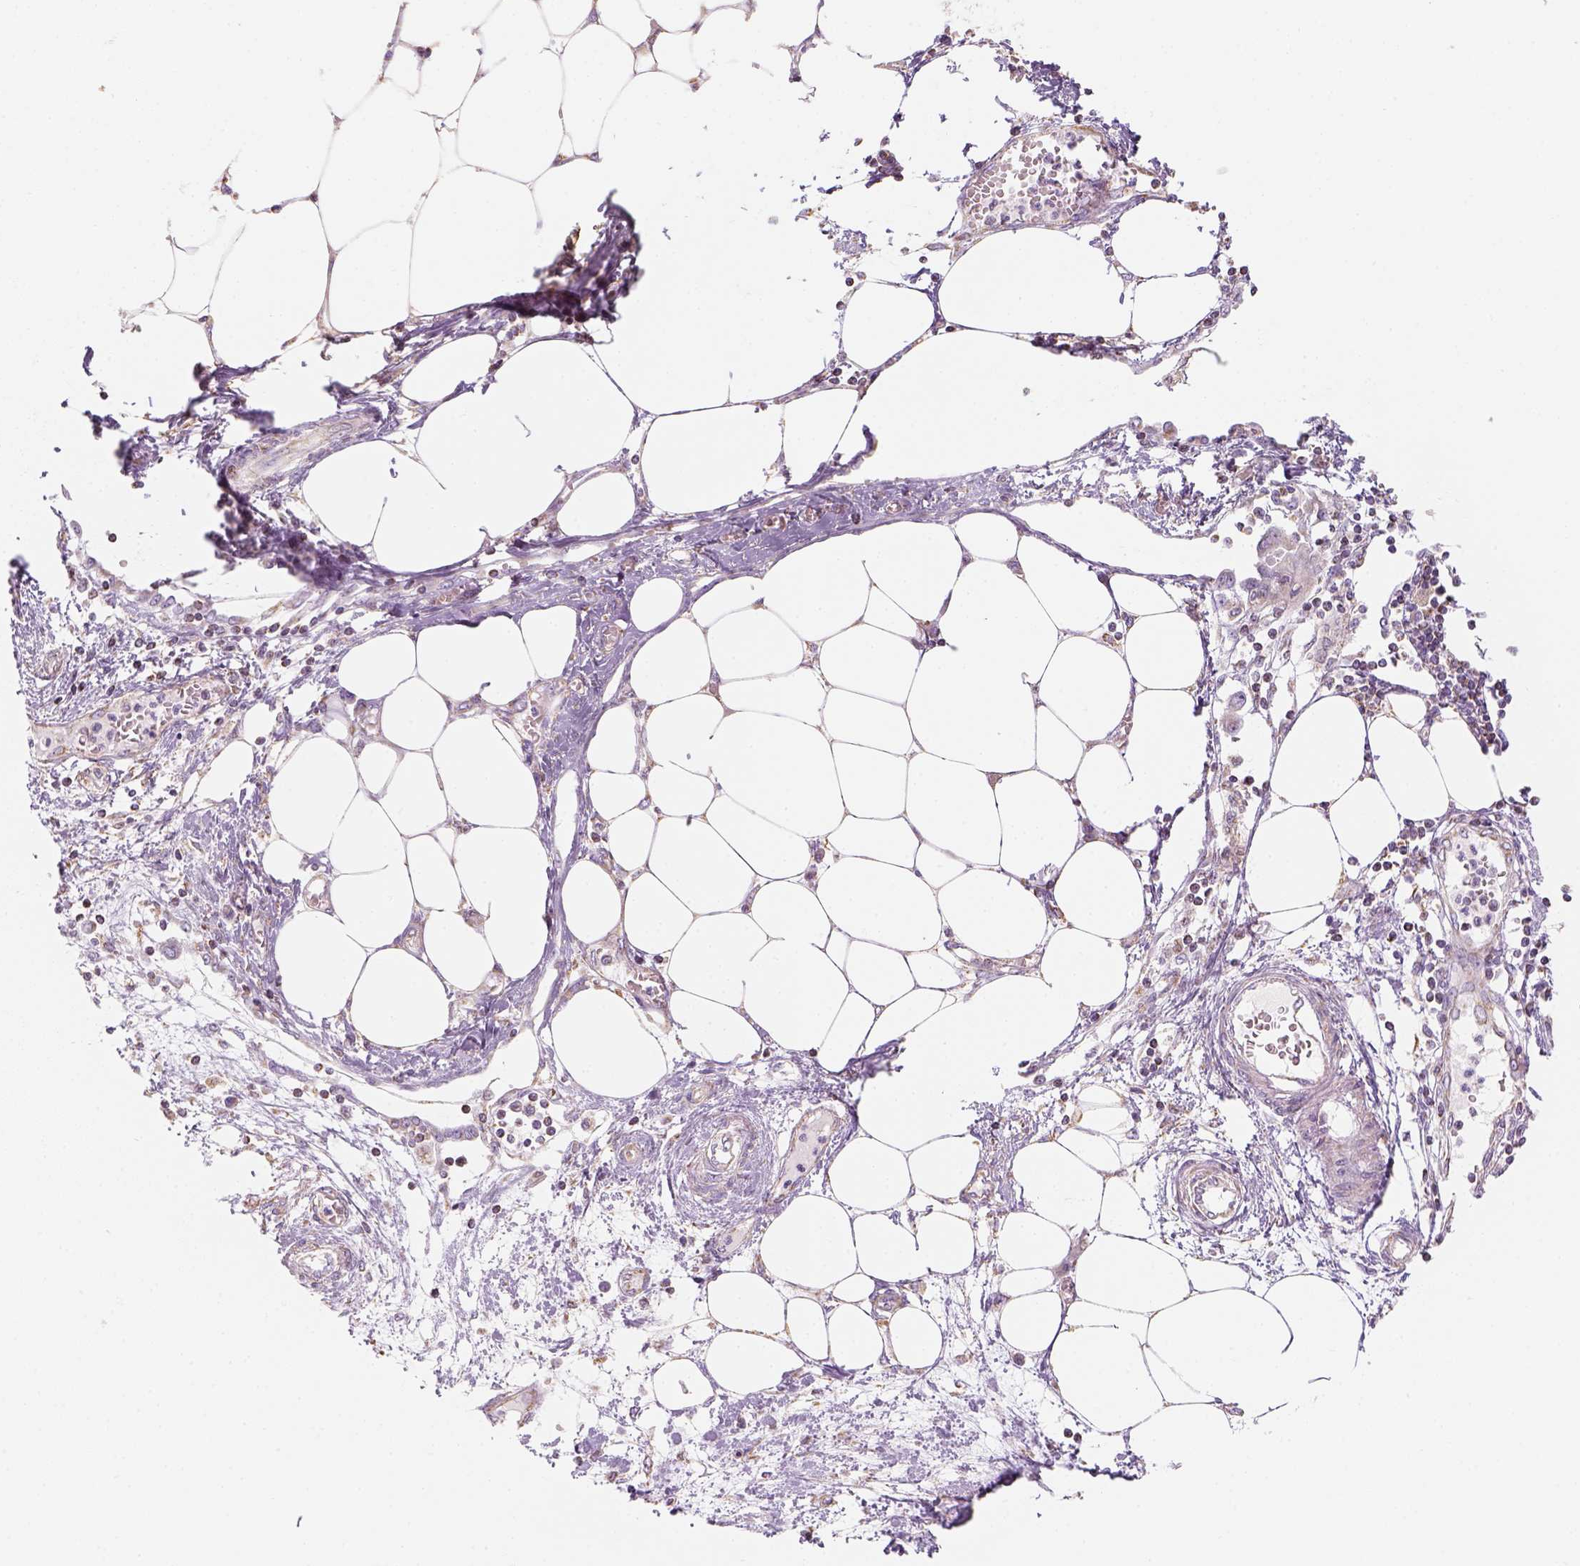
{"staining": {"intensity": "negative", "quantity": "none", "location": "none"}, "tissue": "endometrial cancer", "cell_type": "Tumor cells", "image_type": "cancer", "snomed": [{"axis": "morphology", "description": "Adenocarcinoma, NOS"}, {"axis": "morphology", "description": "Adenocarcinoma, metastatic, NOS"}, {"axis": "topography", "description": "Adipose tissue"}, {"axis": "topography", "description": "Endometrium"}], "caption": "An immunohistochemistry (IHC) micrograph of endometrial cancer (metastatic adenocarcinoma) is shown. There is no staining in tumor cells of endometrial cancer (metastatic adenocarcinoma). The staining was performed using DAB (3,3'-diaminobenzidine) to visualize the protein expression in brown, while the nuclei were stained in blue with hematoxylin (Magnification: 20x).", "gene": "LCA5", "patient": {"sex": "female", "age": 67}}